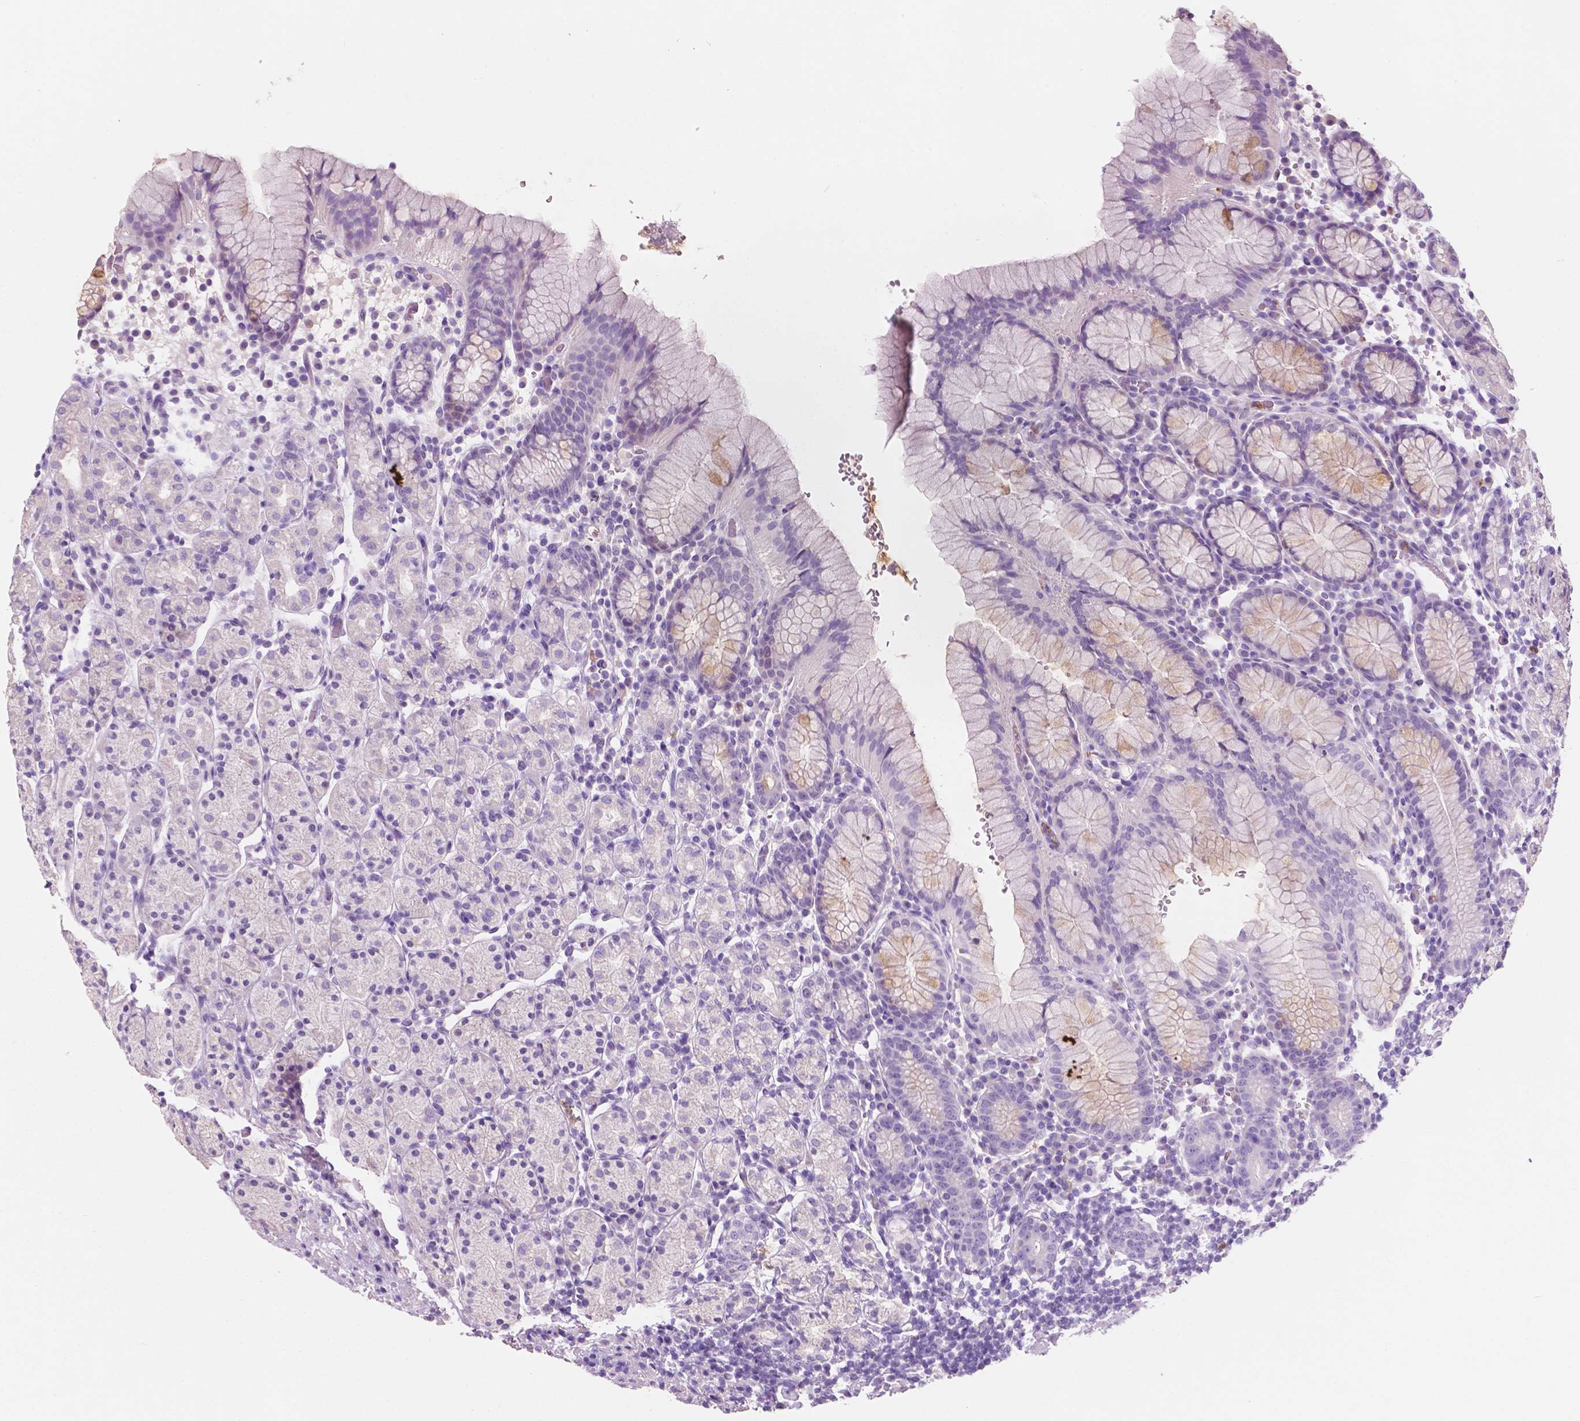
{"staining": {"intensity": "weak", "quantity": "<25%", "location": "cytoplasmic/membranous"}, "tissue": "stomach", "cell_type": "Glandular cells", "image_type": "normal", "snomed": [{"axis": "morphology", "description": "Normal tissue, NOS"}, {"axis": "topography", "description": "Stomach, upper"}, {"axis": "topography", "description": "Stomach"}], "caption": "Stomach was stained to show a protein in brown. There is no significant staining in glandular cells. (DAB (3,3'-diaminobenzidine) immunohistochemistry visualized using brightfield microscopy, high magnification).", "gene": "CUZD1", "patient": {"sex": "male", "age": 62}}